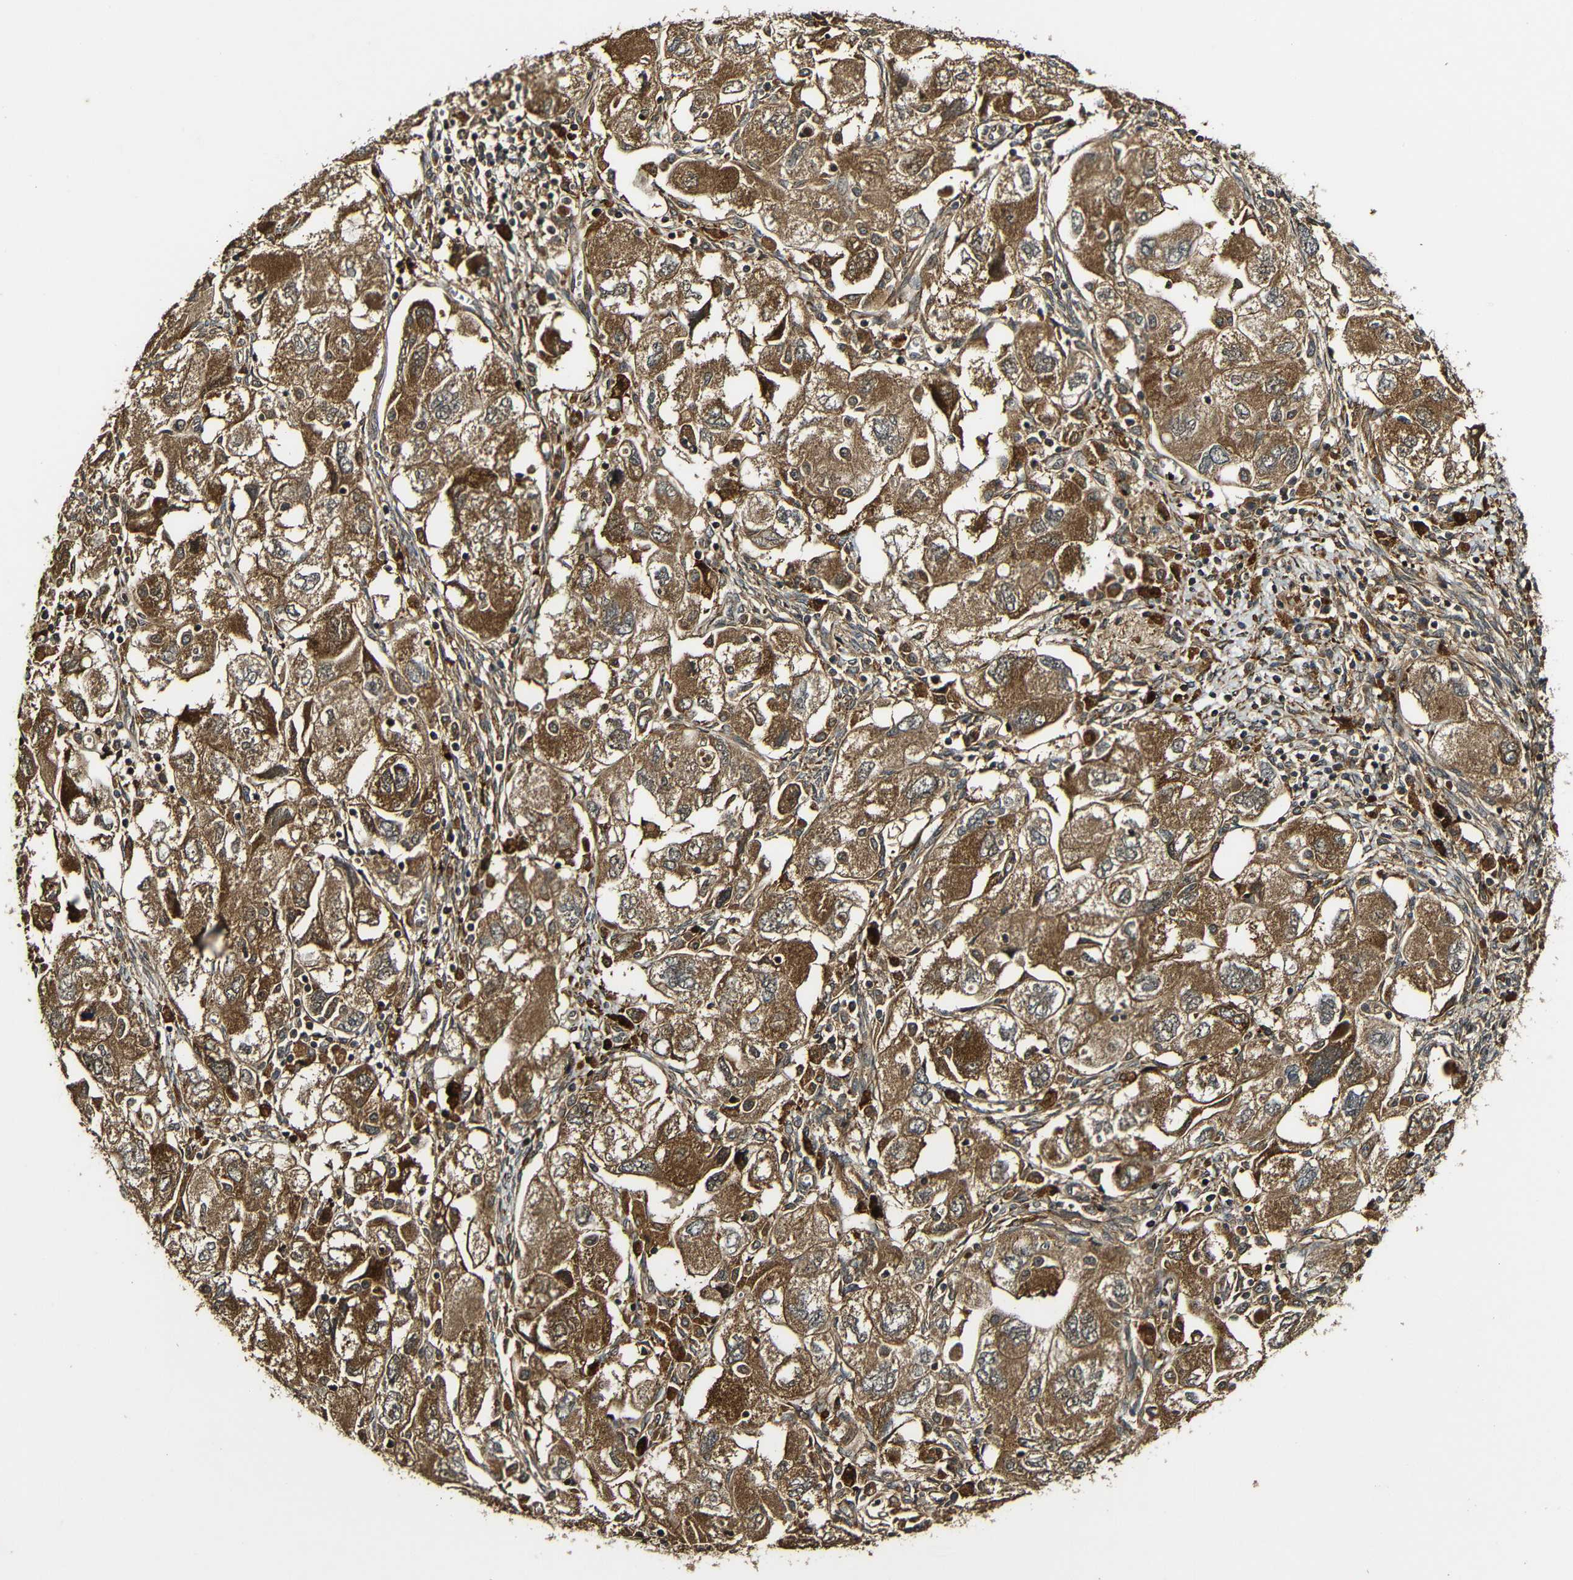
{"staining": {"intensity": "moderate", "quantity": ">75%", "location": "cytoplasmic/membranous"}, "tissue": "ovarian cancer", "cell_type": "Tumor cells", "image_type": "cancer", "snomed": [{"axis": "morphology", "description": "Carcinoma, NOS"}, {"axis": "morphology", "description": "Cystadenocarcinoma, serous, NOS"}, {"axis": "topography", "description": "Ovary"}], "caption": "High-power microscopy captured an IHC micrograph of ovarian cancer (serous cystadenocarcinoma), revealing moderate cytoplasmic/membranous positivity in approximately >75% of tumor cells.", "gene": "CASP8", "patient": {"sex": "female", "age": 69}}